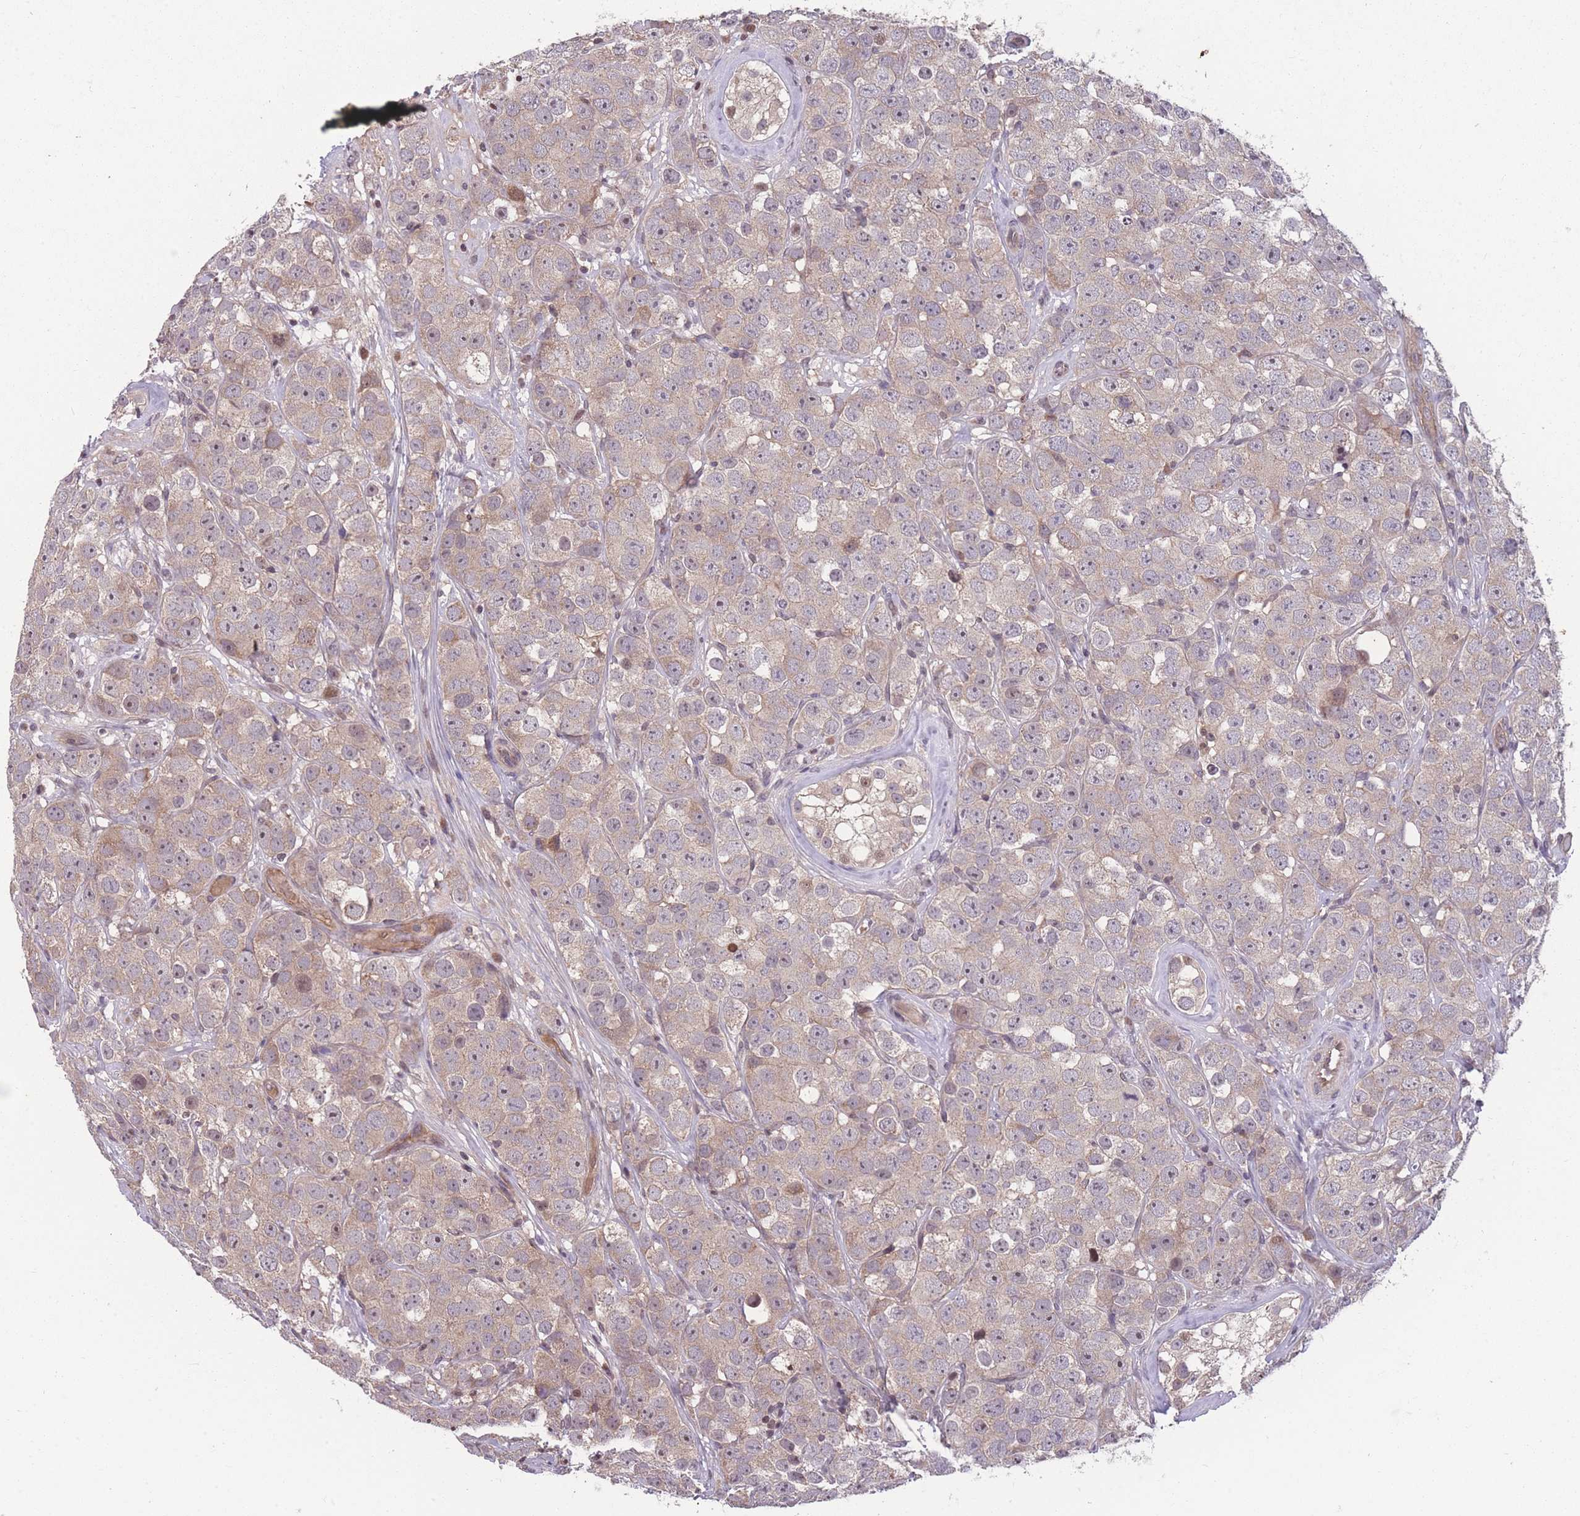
{"staining": {"intensity": "weak", "quantity": ">75%", "location": "cytoplasmic/membranous"}, "tissue": "testis cancer", "cell_type": "Tumor cells", "image_type": "cancer", "snomed": [{"axis": "morphology", "description": "Seminoma, NOS"}, {"axis": "topography", "description": "Testis"}], "caption": "Approximately >75% of tumor cells in testis cancer (seminoma) demonstrate weak cytoplasmic/membranous protein staining as visualized by brown immunohistochemical staining.", "gene": "GGT5", "patient": {"sex": "male", "age": 28}}